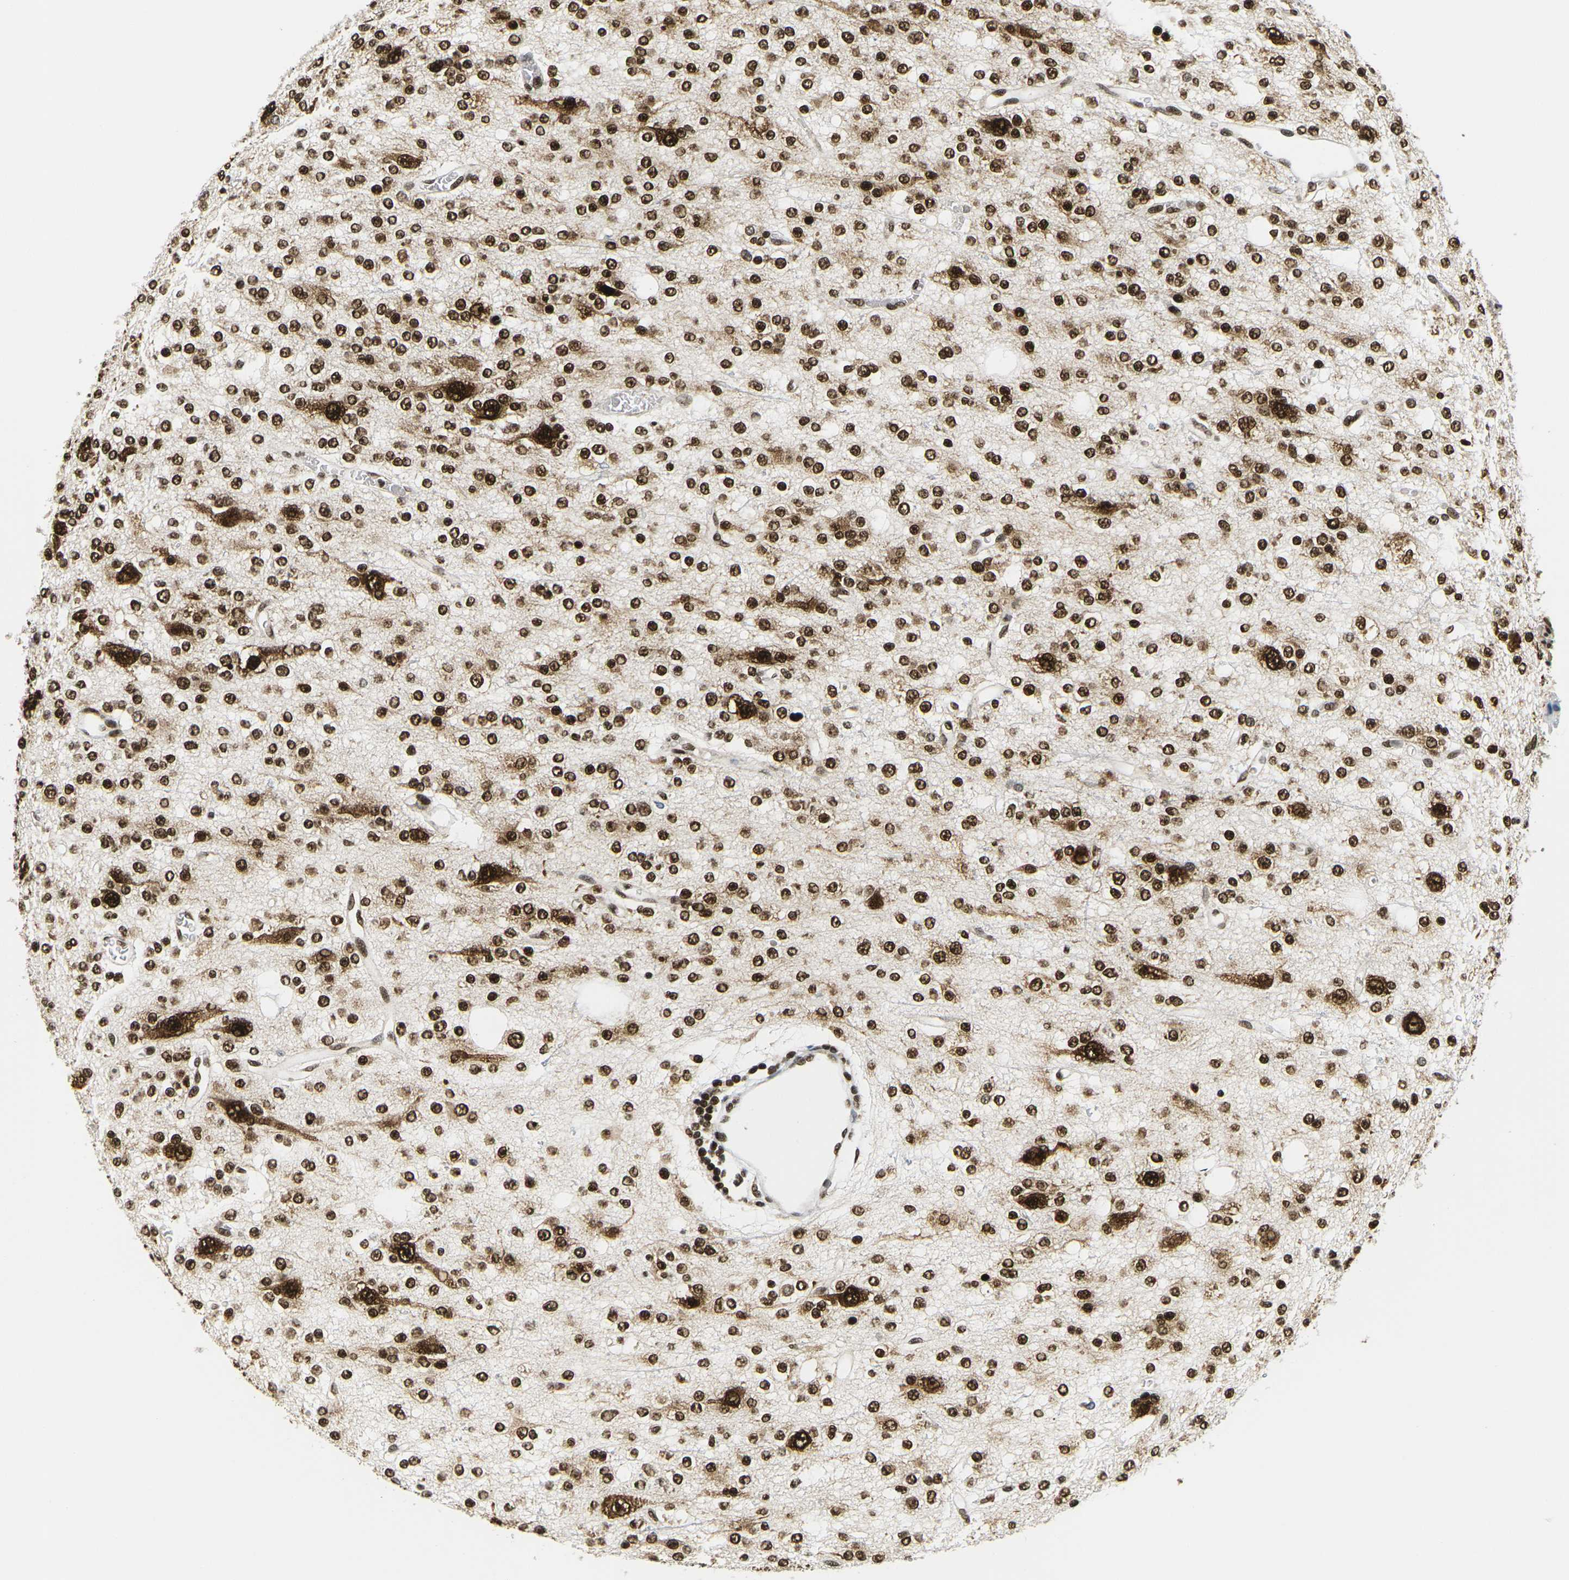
{"staining": {"intensity": "strong", "quantity": ">75%", "location": "nuclear"}, "tissue": "glioma", "cell_type": "Tumor cells", "image_type": "cancer", "snomed": [{"axis": "morphology", "description": "Glioma, malignant, Low grade"}, {"axis": "topography", "description": "Brain"}], "caption": "Immunohistochemistry (IHC) (DAB (3,3'-diaminobenzidine)) staining of glioma displays strong nuclear protein positivity in about >75% of tumor cells. The staining was performed using DAB (3,3'-diaminobenzidine), with brown indicating positive protein expression. Nuclei are stained blue with hematoxylin.", "gene": "CELF1", "patient": {"sex": "male", "age": 38}}